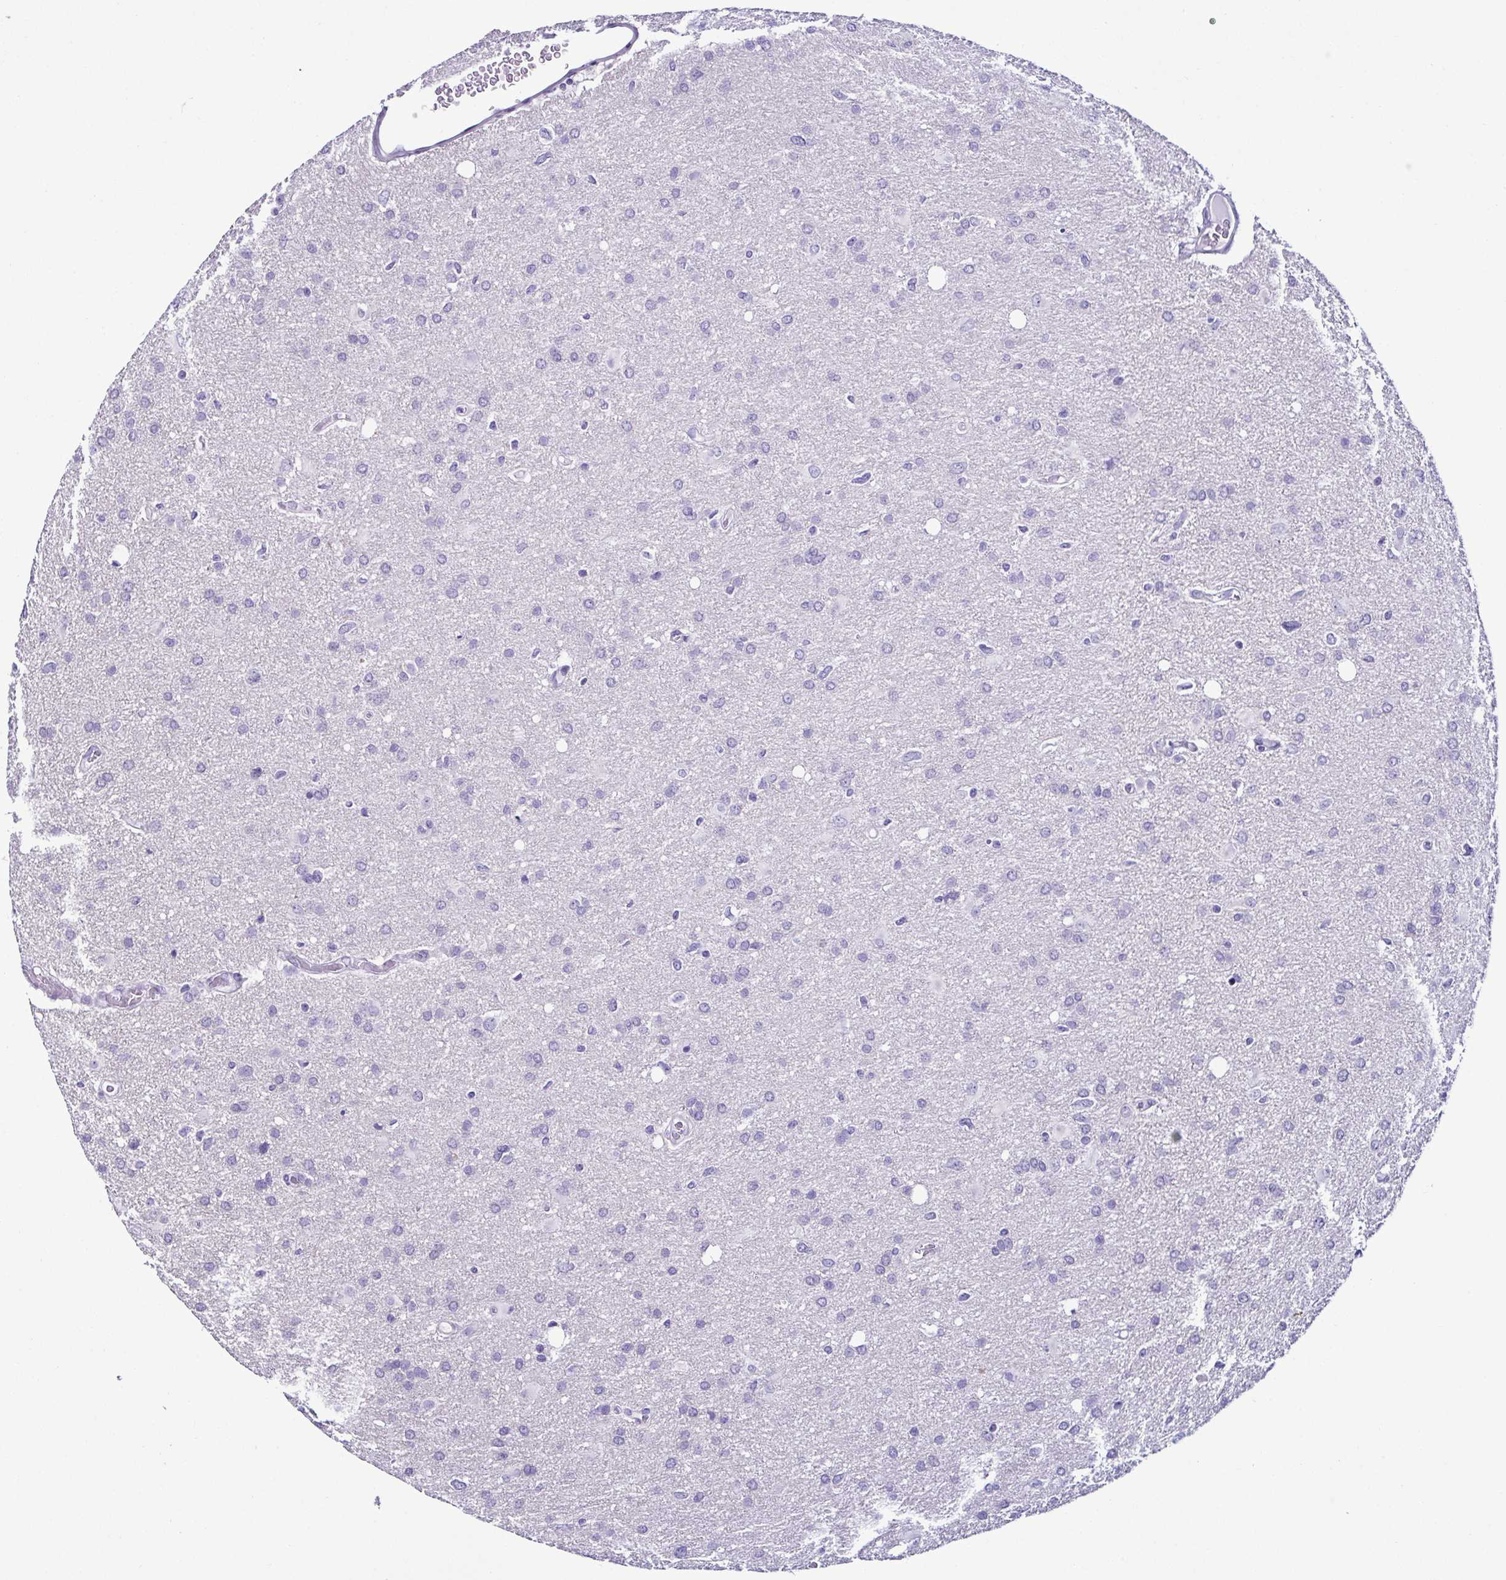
{"staining": {"intensity": "negative", "quantity": "none", "location": "none"}, "tissue": "glioma", "cell_type": "Tumor cells", "image_type": "cancer", "snomed": [{"axis": "morphology", "description": "Glioma, malignant, High grade"}, {"axis": "topography", "description": "Brain"}], "caption": "This is an IHC micrograph of human malignant glioma (high-grade). There is no expression in tumor cells.", "gene": "SRL", "patient": {"sex": "male", "age": 53}}